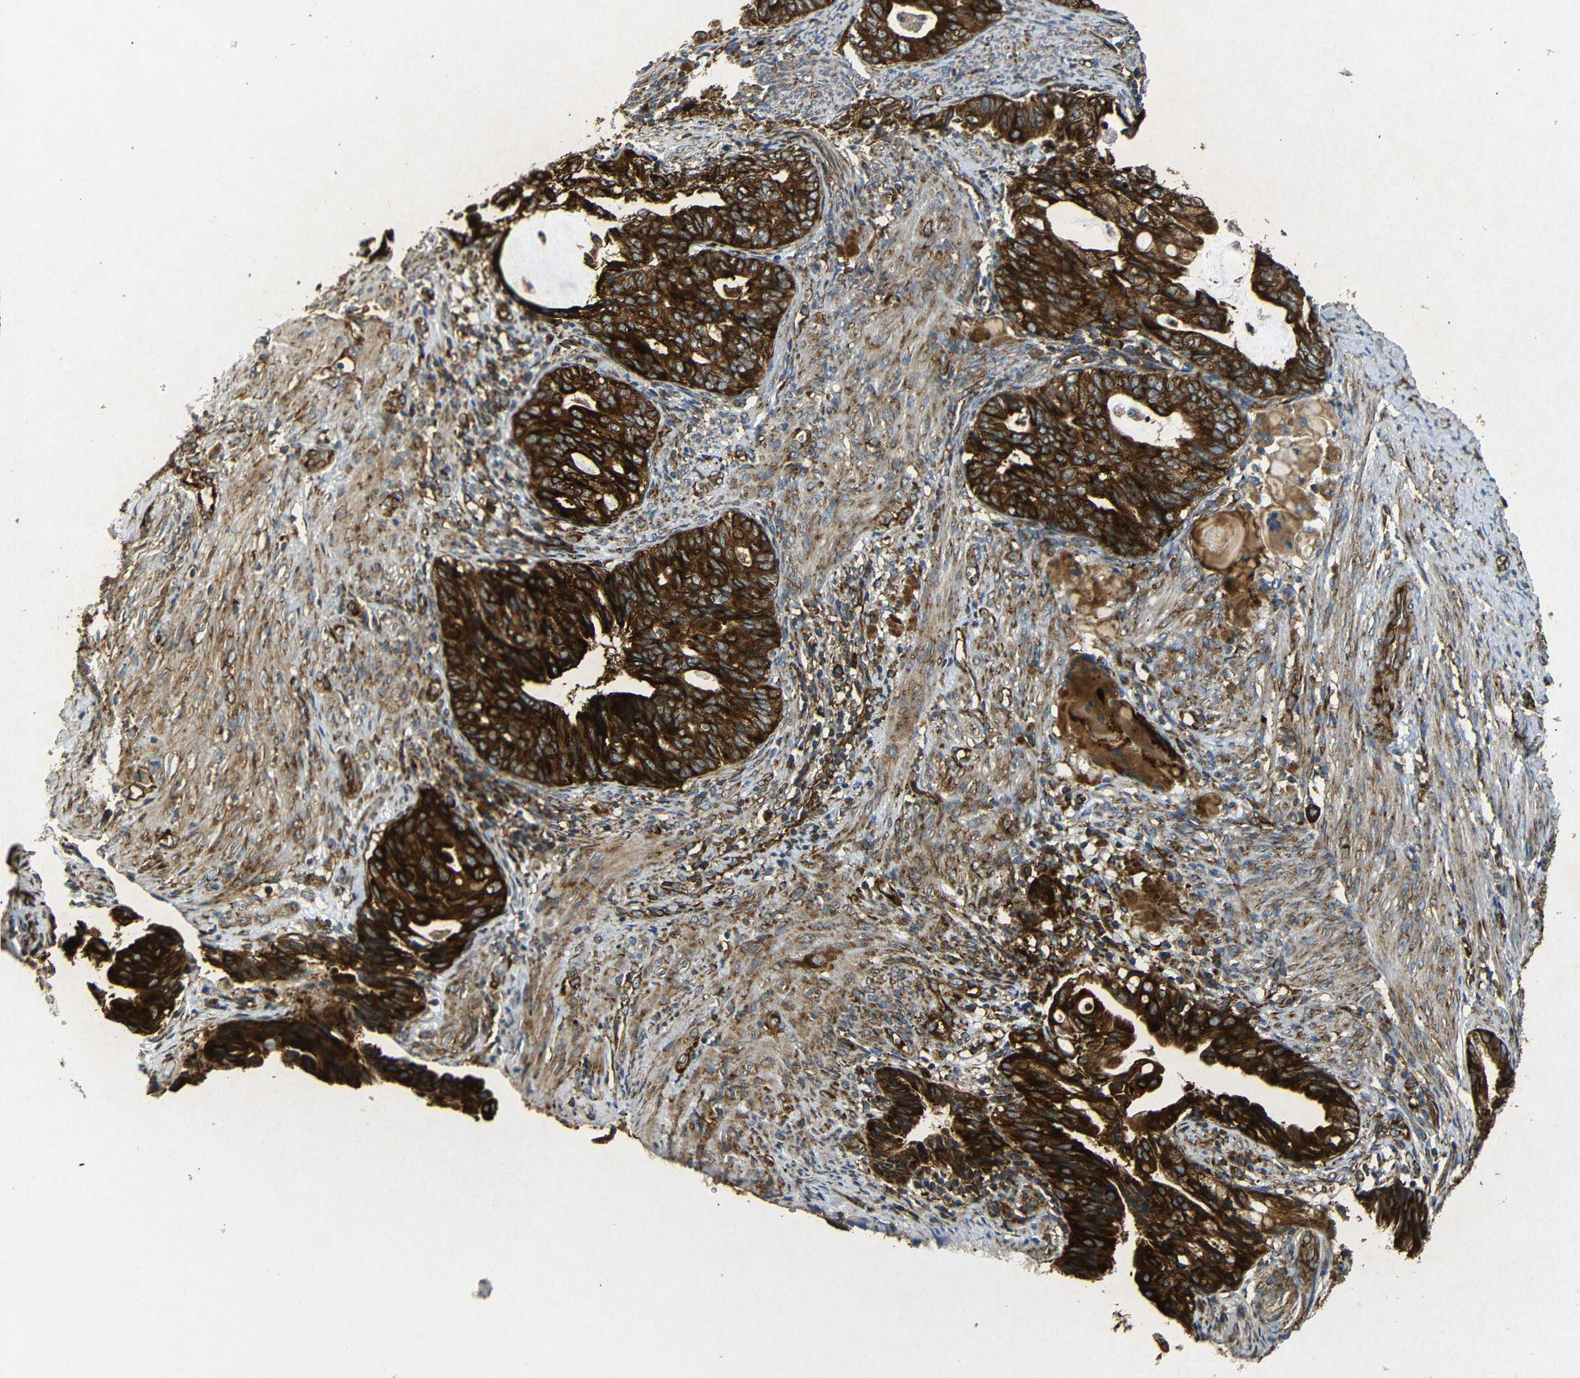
{"staining": {"intensity": "strong", "quantity": ">75%", "location": "cytoplasmic/membranous"}, "tissue": "endometrial cancer", "cell_type": "Tumor cells", "image_type": "cancer", "snomed": [{"axis": "morphology", "description": "Adenocarcinoma, NOS"}, {"axis": "topography", "description": "Endometrium"}], "caption": "IHC photomicrograph of adenocarcinoma (endometrial) stained for a protein (brown), which displays high levels of strong cytoplasmic/membranous positivity in about >75% of tumor cells.", "gene": "BTF3", "patient": {"sex": "female", "age": 86}}